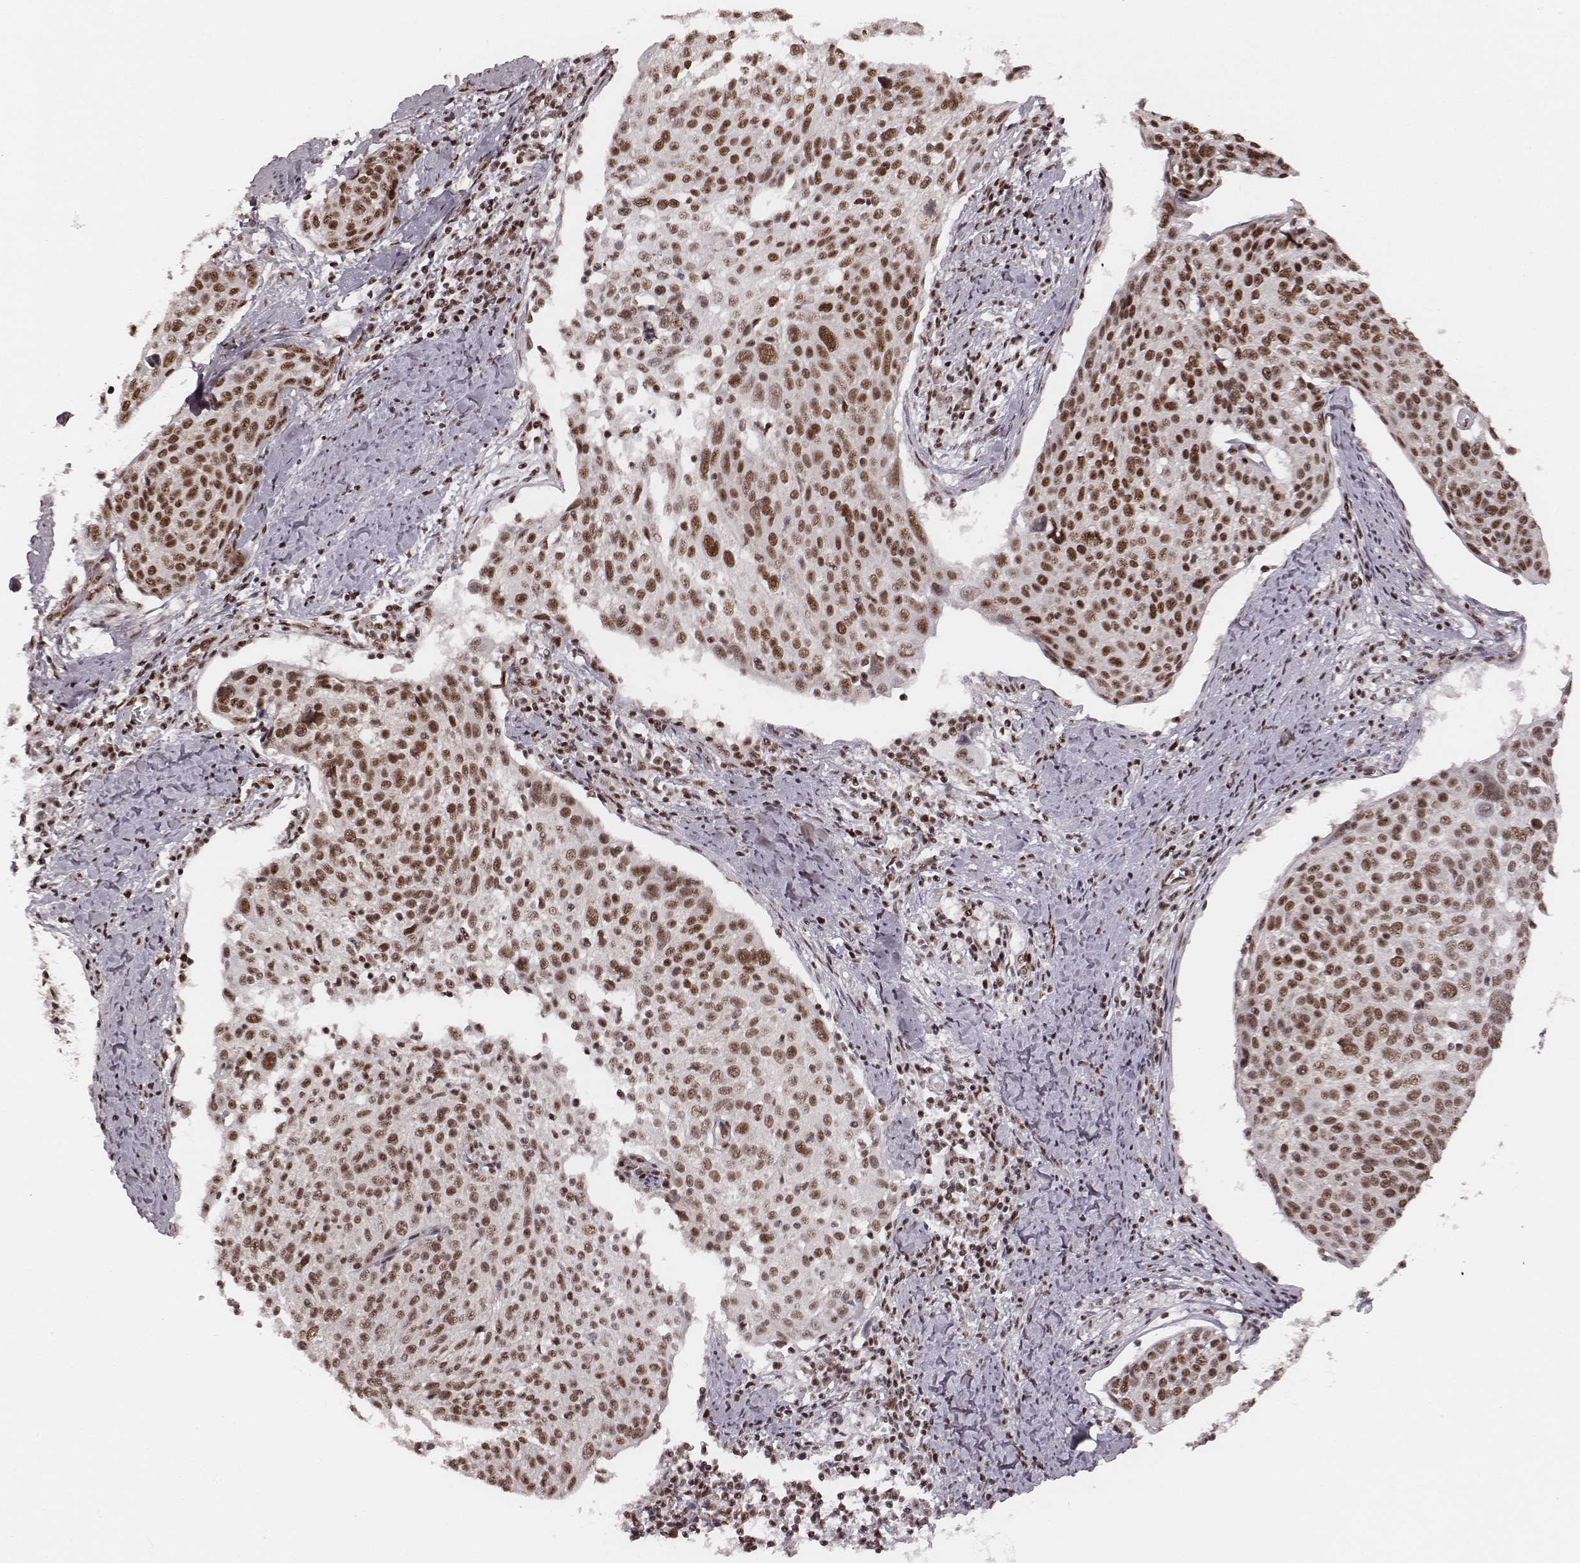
{"staining": {"intensity": "moderate", "quantity": ">75%", "location": "nuclear"}, "tissue": "cervical cancer", "cell_type": "Tumor cells", "image_type": "cancer", "snomed": [{"axis": "morphology", "description": "Squamous cell carcinoma, NOS"}, {"axis": "topography", "description": "Cervix"}], "caption": "IHC micrograph of neoplastic tissue: human cervical squamous cell carcinoma stained using immunohistochemistry shows medium levels of moderate protein expression localized specifically in the nuclear of tumor cells, appearing as a nuclear brown color.", "gene": "LUC7L", "patient": {"sex": "female", "age": 39}}